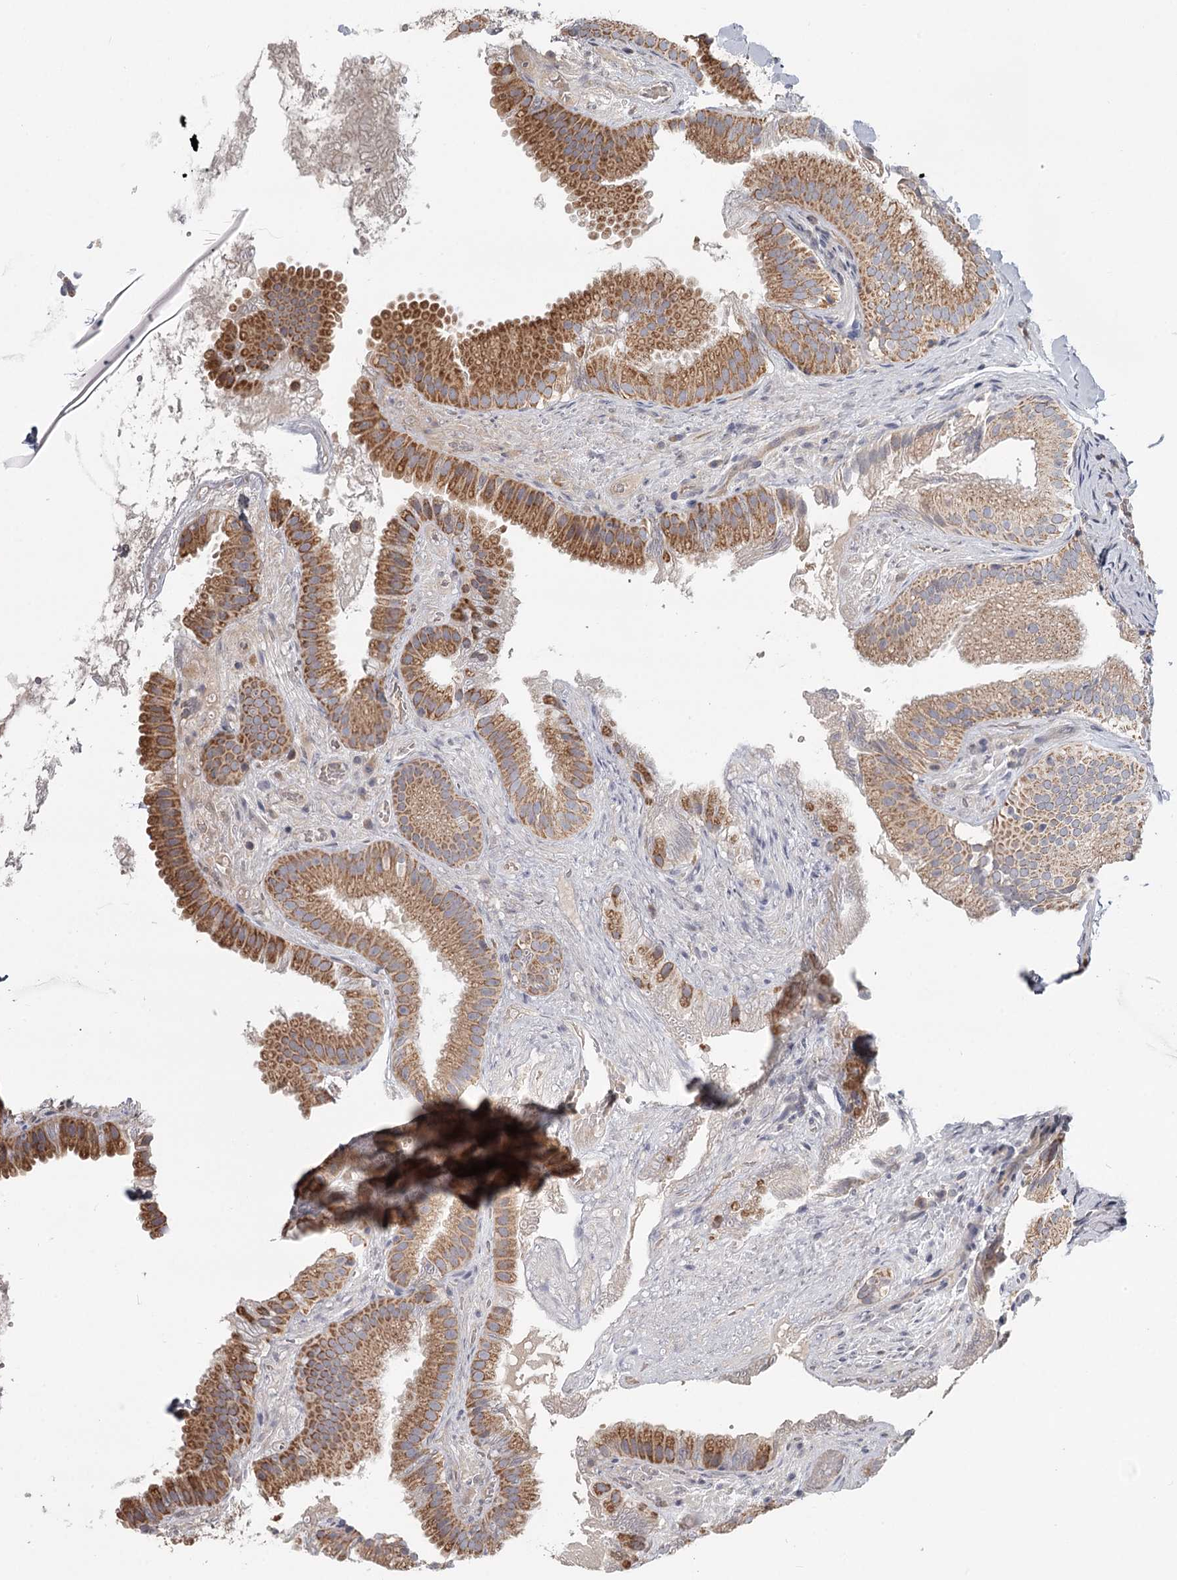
{"staining": {"intensity": "moderate", "quantity": ">75%", "location": "cytoplasmic/membranous"}, "tissue": "gallbladder", "cell_type": "Glandular cells", "image_type": "normal", "snomed": [{"axis": "morphology", "description": "Normal tissue, NOS"}, {"axis": "topography", "description": "Gallbladder"}], "caption": "Protein expression analysis of normal human gallbladder reveals moderate cytoplasmic/membranous positivity in approximately >75% of glandular cells. (DAB (3,3'-diaminobenzidine) IHC with brightfield microscopy, high magnification).", "gene": "CDC123", "patient": {"sex": "female", "age": 30}}